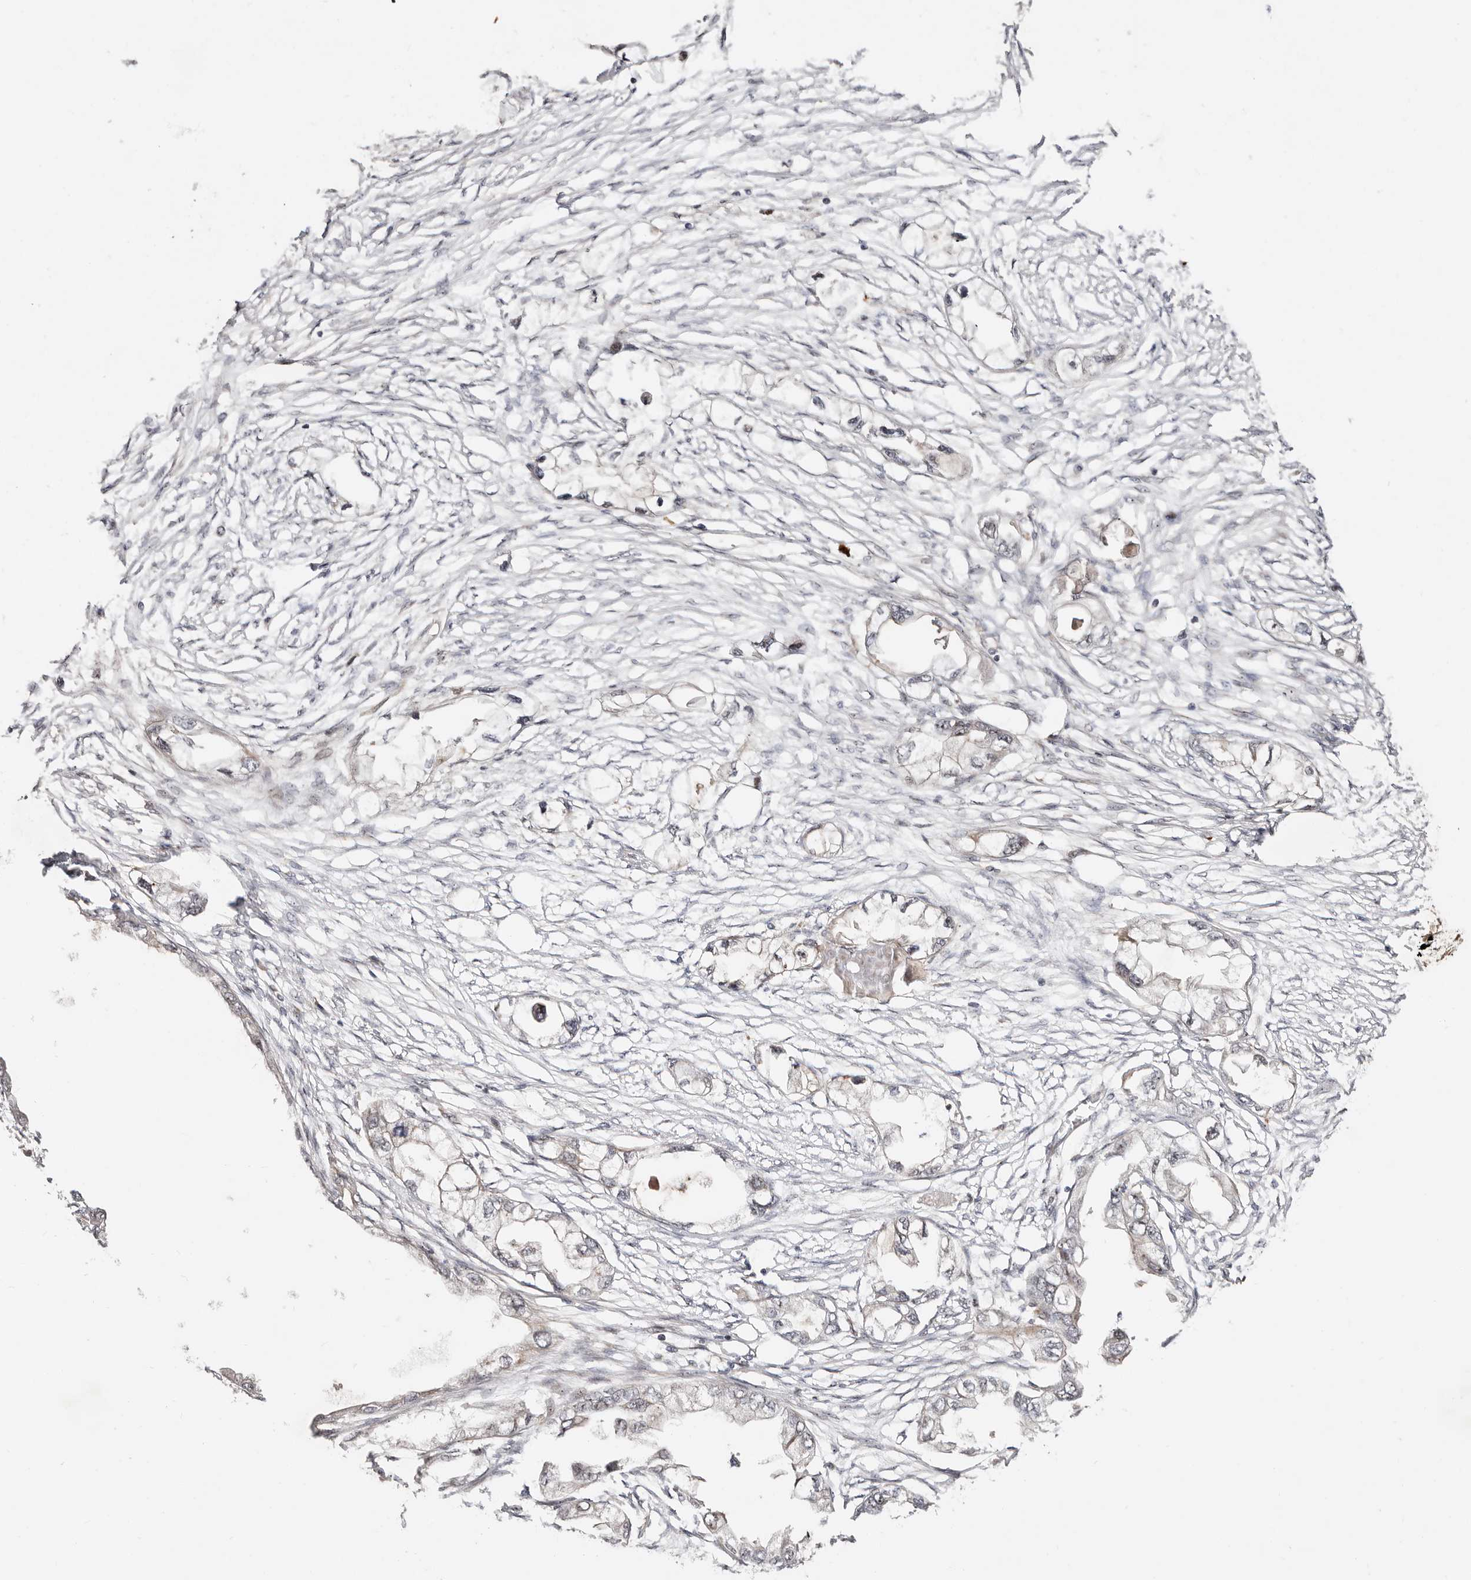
{"staining": {"intensity": "weak", "quantity": "<25%", "location": "cytoplasmic/membranous"}, "tissue": "endometrial cancer", "cell_type": "Tumor cells", "image_type": "cancer", "snomed": [{"axis": "morphology", "description": "Adenocarcinoma, NOS"}, {"axis": "morphology", "description": "Adenocarcinoma, metastatic, NOS"}, {"axis": "topography", "description": "Adipose tissue"}, {"axis": "topography", "description": "Endometrium"}], "caption": "Immunohistochemistry of human endometrial adenocarcinoma shows no positivity in tumor cells.", "gene": "ODF2L", "patient": {"sex": "female", "age": 67}}